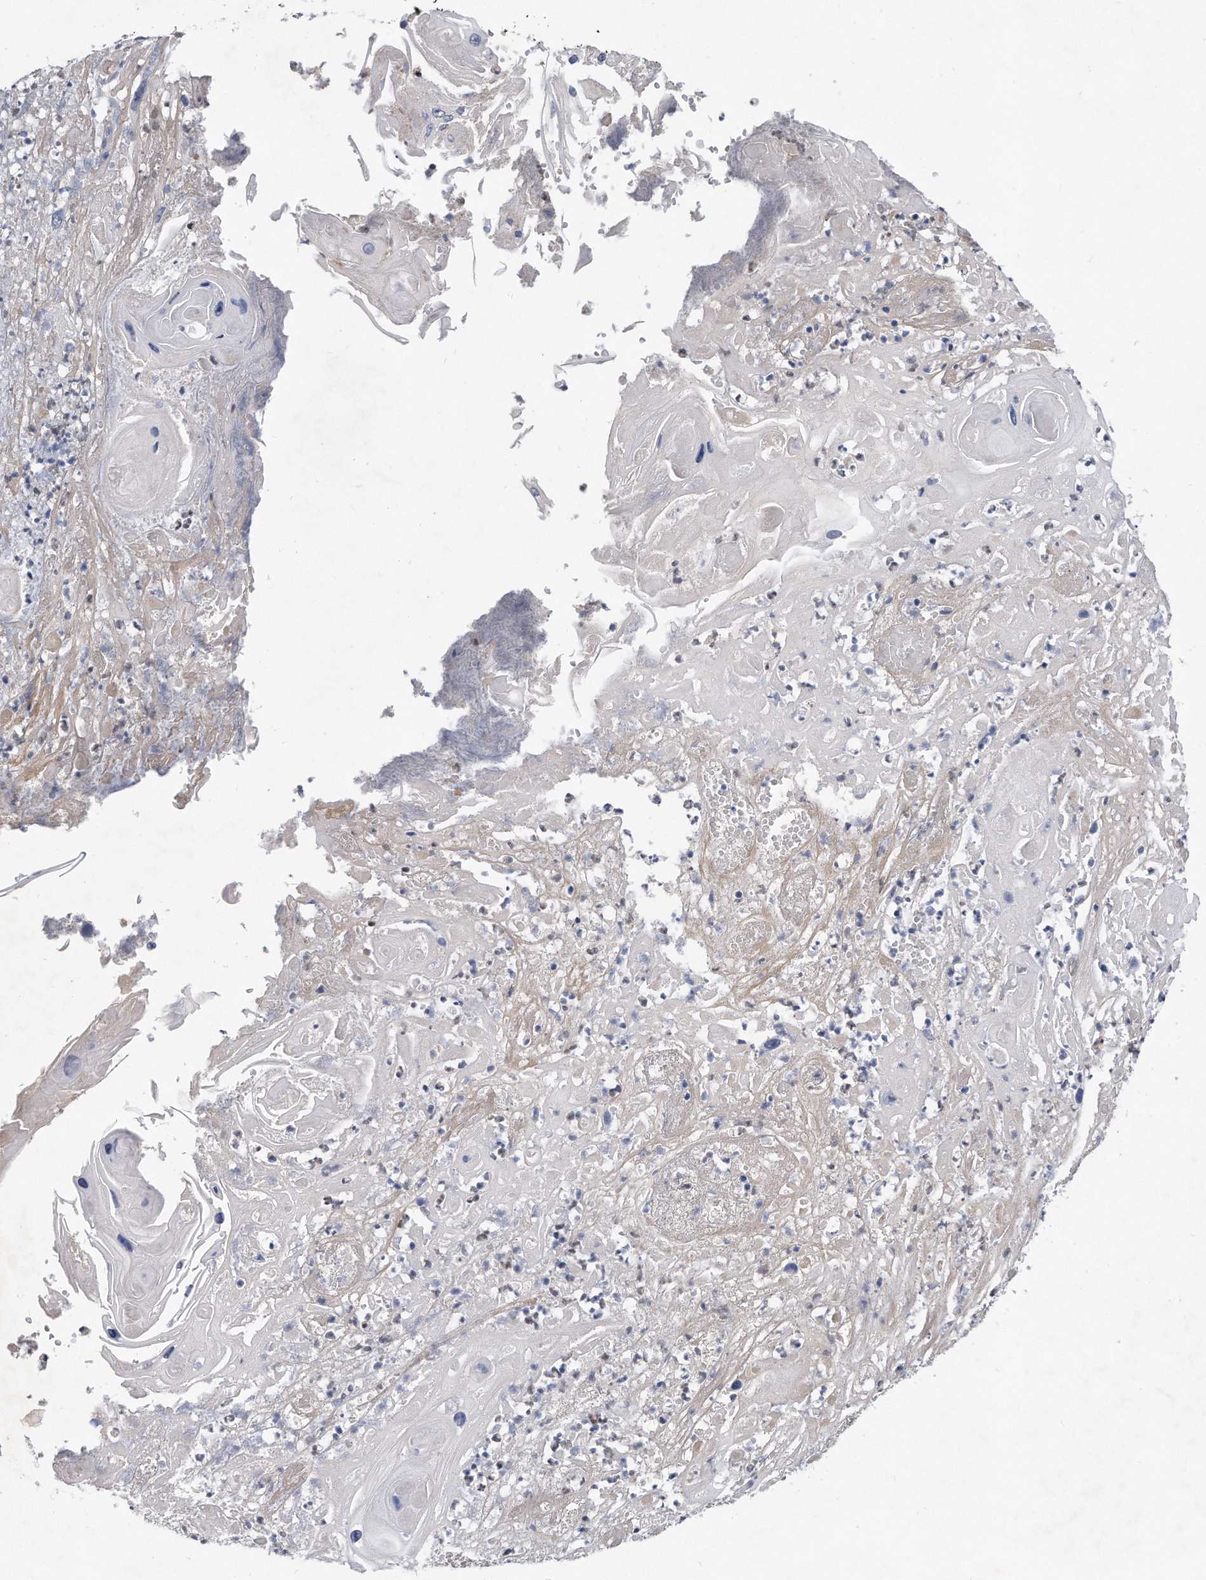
{"staining": {"intensity": "negative", "quantity": "none", "location": "none"}, "tissue": "skin cancer", "cell_type": "Tumor cells", "image_type": "cancer", "snomed": [{"axis": "morphology", "description": "Squamous cell carcinoma, NOS"}, {"axis": "topography", "description": "Skin"}], "caption": "Immunohistochemical staining of skin cancer exhibits no significant staining in tumor cells.", "gene": "TP53INP1", "patient": {"sex": "male", "age": 55}}